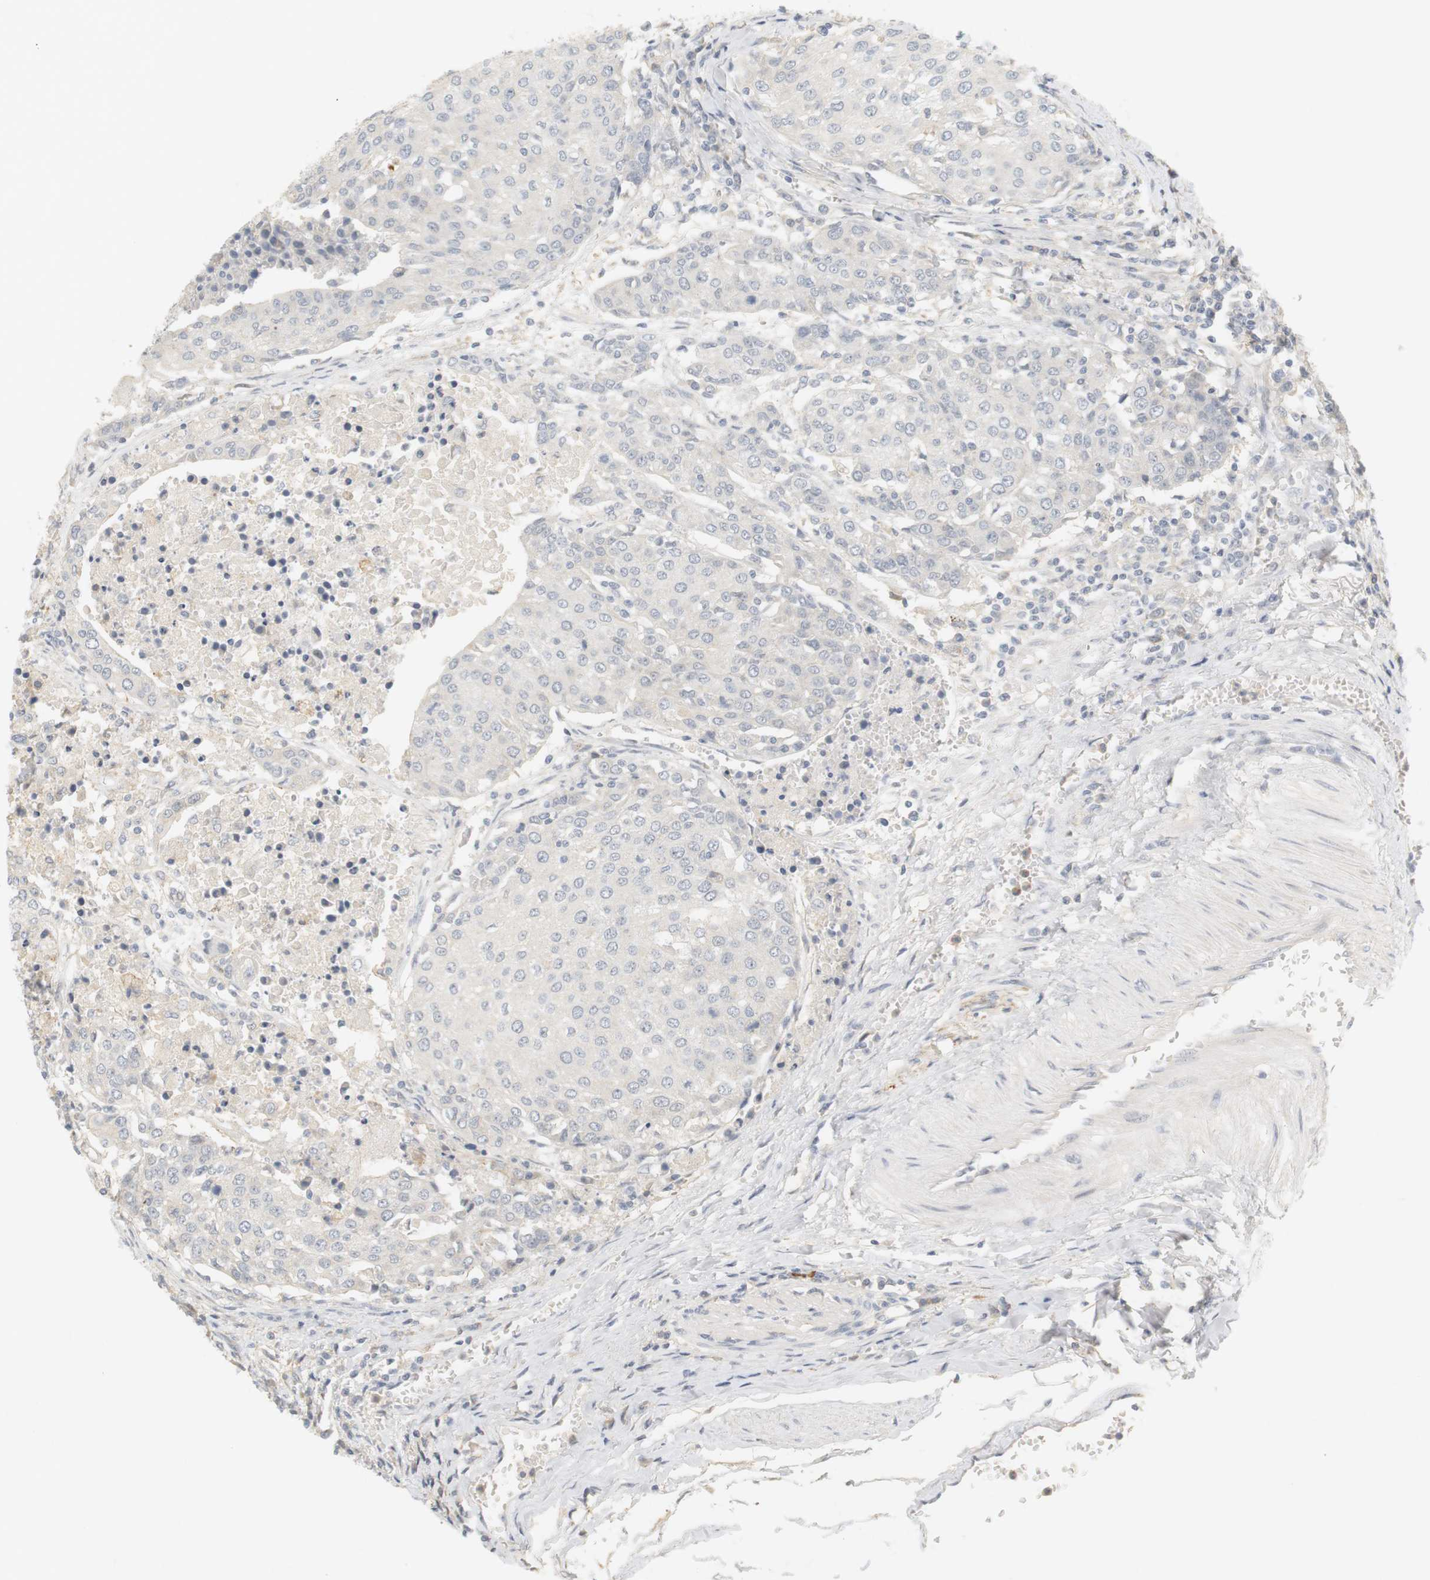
{"staining": {"intensity": "negative", "quantity": "none", "location": "none"}, "tissue": "urothelial cancer", "cell_type": "Tumor cells", "image_type": "cancer", "snomed": [{"axis": "morphology", "description": "Urothelial carcinoma, High grade"}, {"axis": "topography", "description": "Urinary bladder"}], "caption": "DAB immunohistochemical staining of human urothelial cancer demonstrates no significant expression in tumor cells. (DAB immunohistochemistry with hematoxylin counter stain).", "gene": "RTN3", "patient": {"sex": "female", "age": 85}}